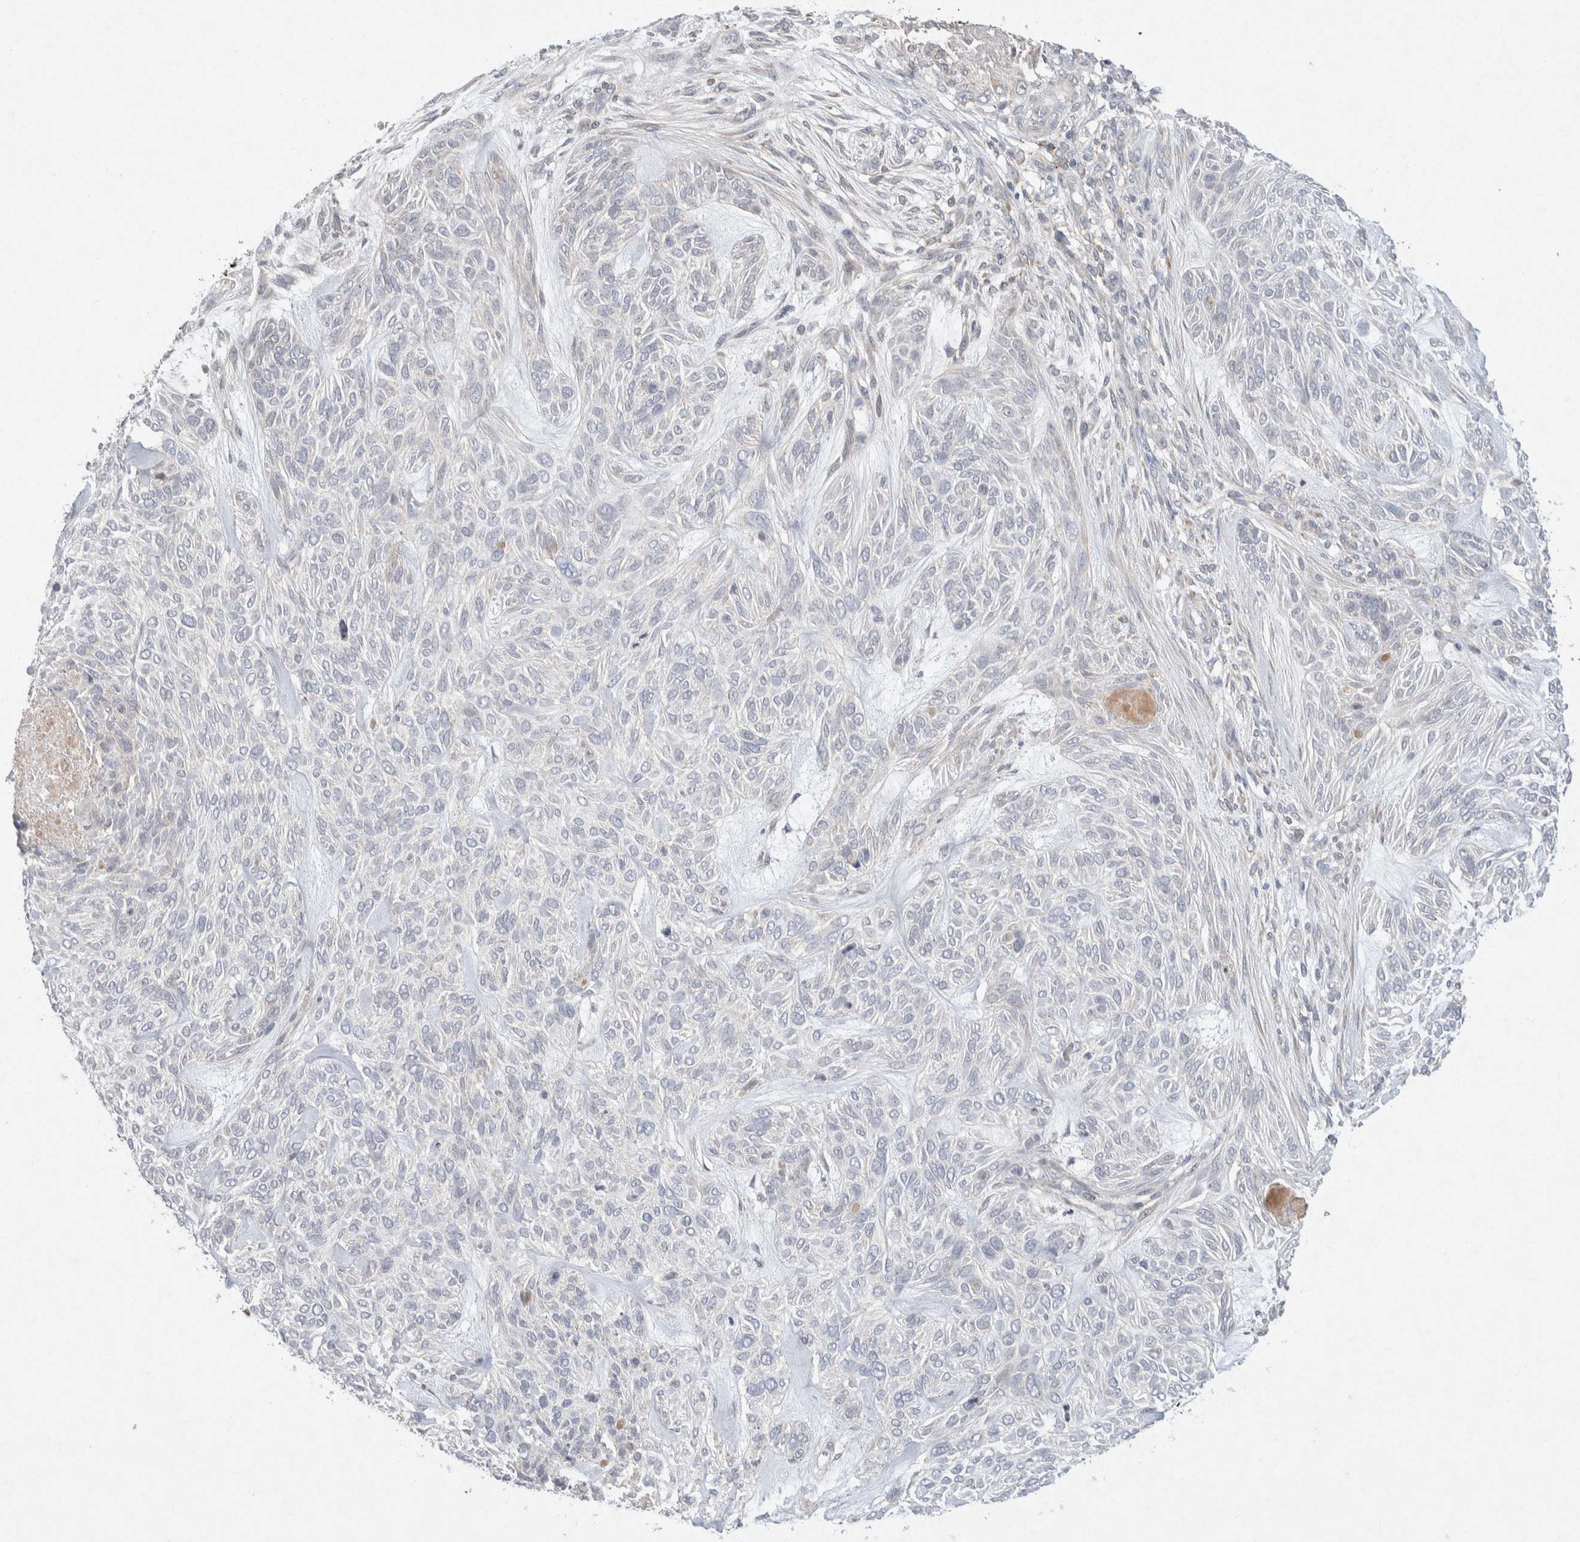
{"staining": {"intensity": "negative", "quantity": "none", "location": "none"}, "tissue": "skin cancer", "cell_type": "Tumor cells", "image_type": "cancer", "snomed": [{"axis": "morphology", "description": "Basal cell carcinoma"}, {"axis": "topography", "description": "Skin"}], "caption": "Basal cell carcinoma (skin) stained for a protein using immunohistochemistry shows no positivity tumor cells.", "gene": "CMTM4", "patient": {"sex": "male", "age": 55}}